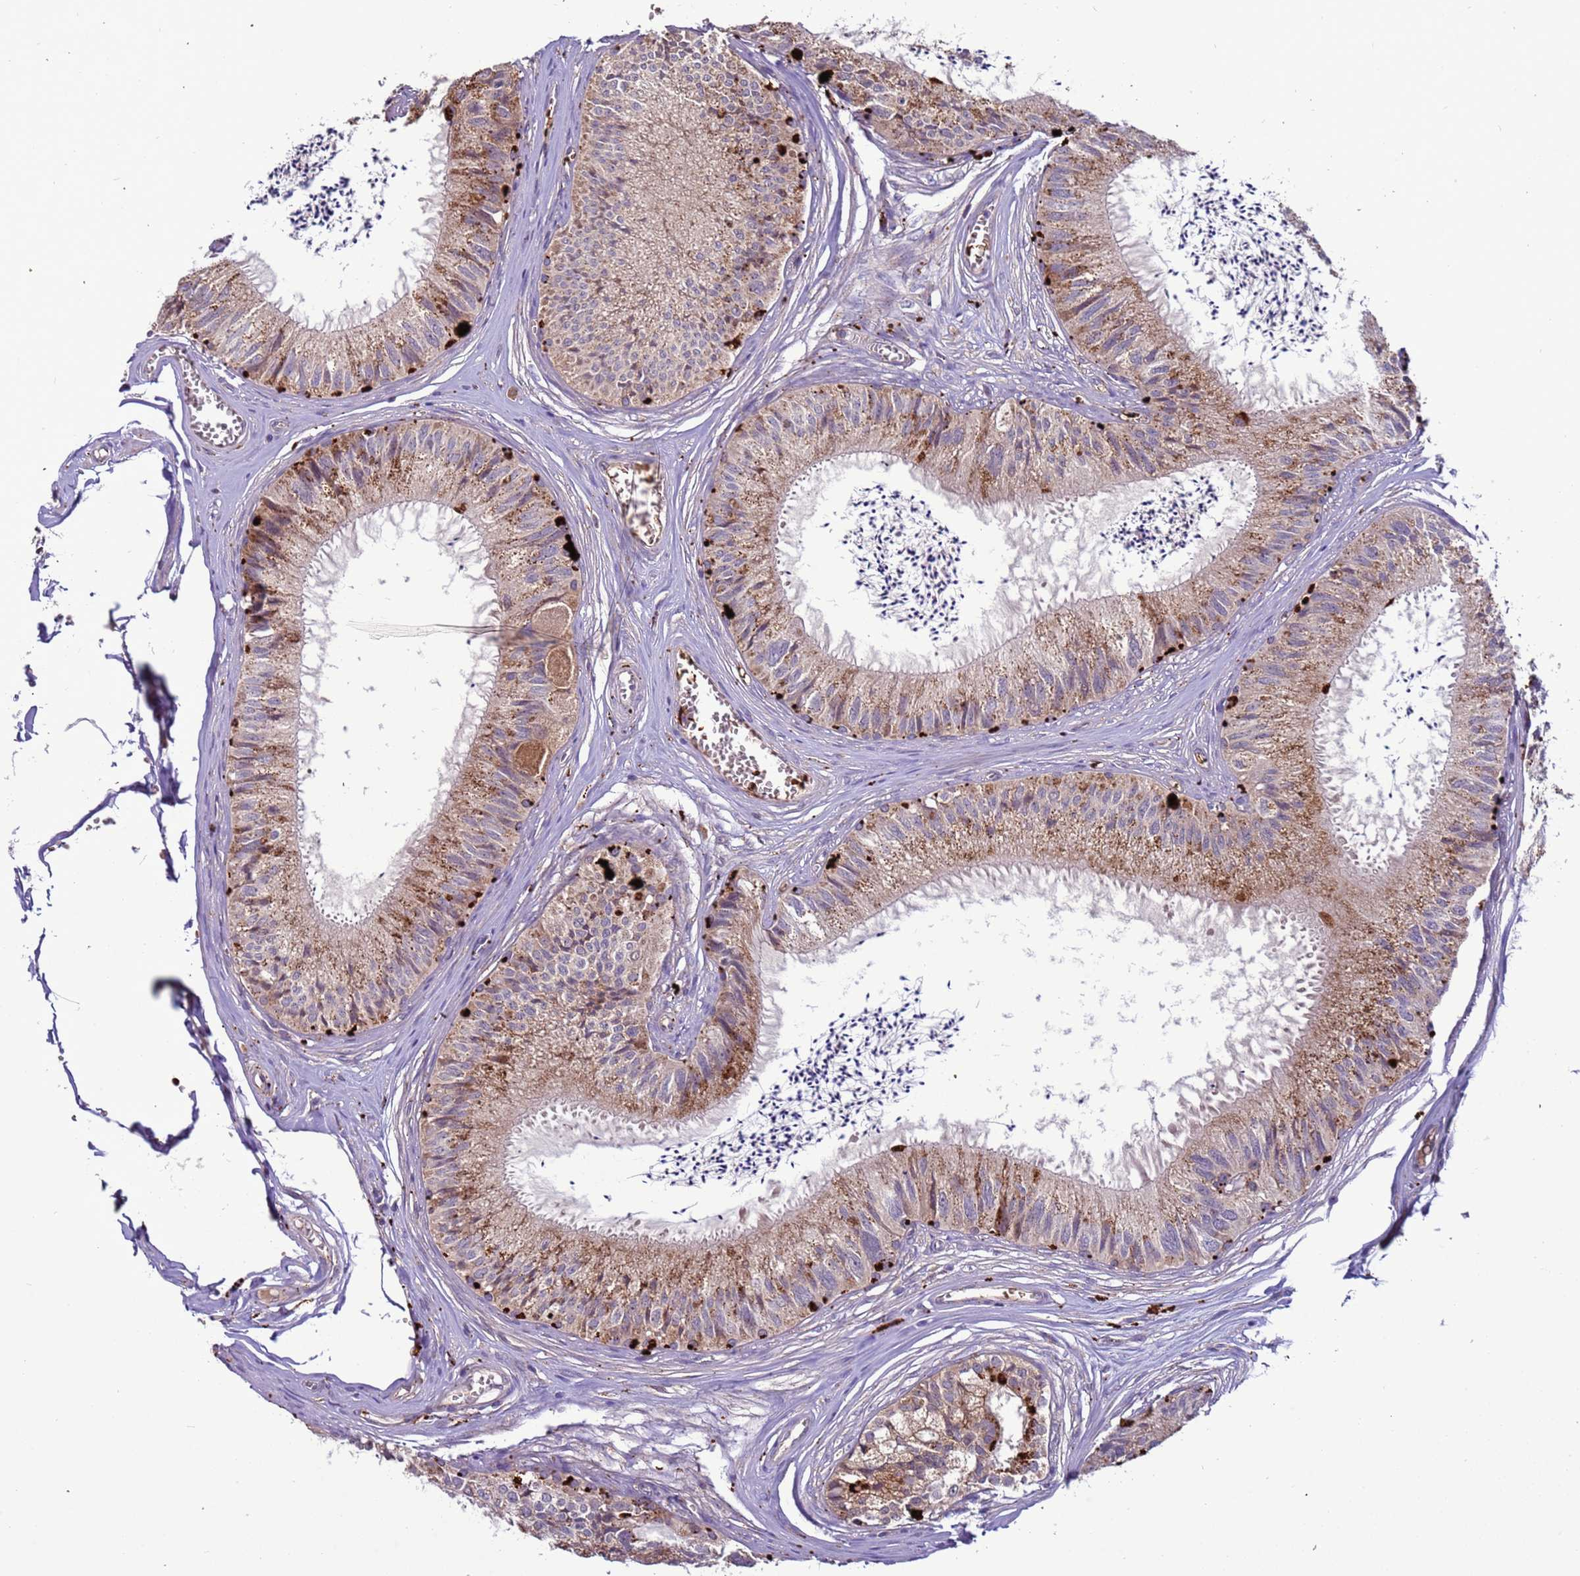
{"staining": {"intensity": "strong", "quantity": "25%-75%", "location": "cytoplasmic/membranous"}, "tissue": "epididymis", "cell_type": "Glandular cells", "image_type": "normal", "snomed": [{"axis": "morphology", "description": "Normal tissue, NOS"}, {"axis": "topography", "description": "Epididymis"}], "caption": "The histopathology image exhibits staining of normal epididymis, revealing strong cytoplasmic/membranous protein staining (brown color) within glandular cells.", "gene": "VPS36", "patient": {"sex": "male", "age": 79}}